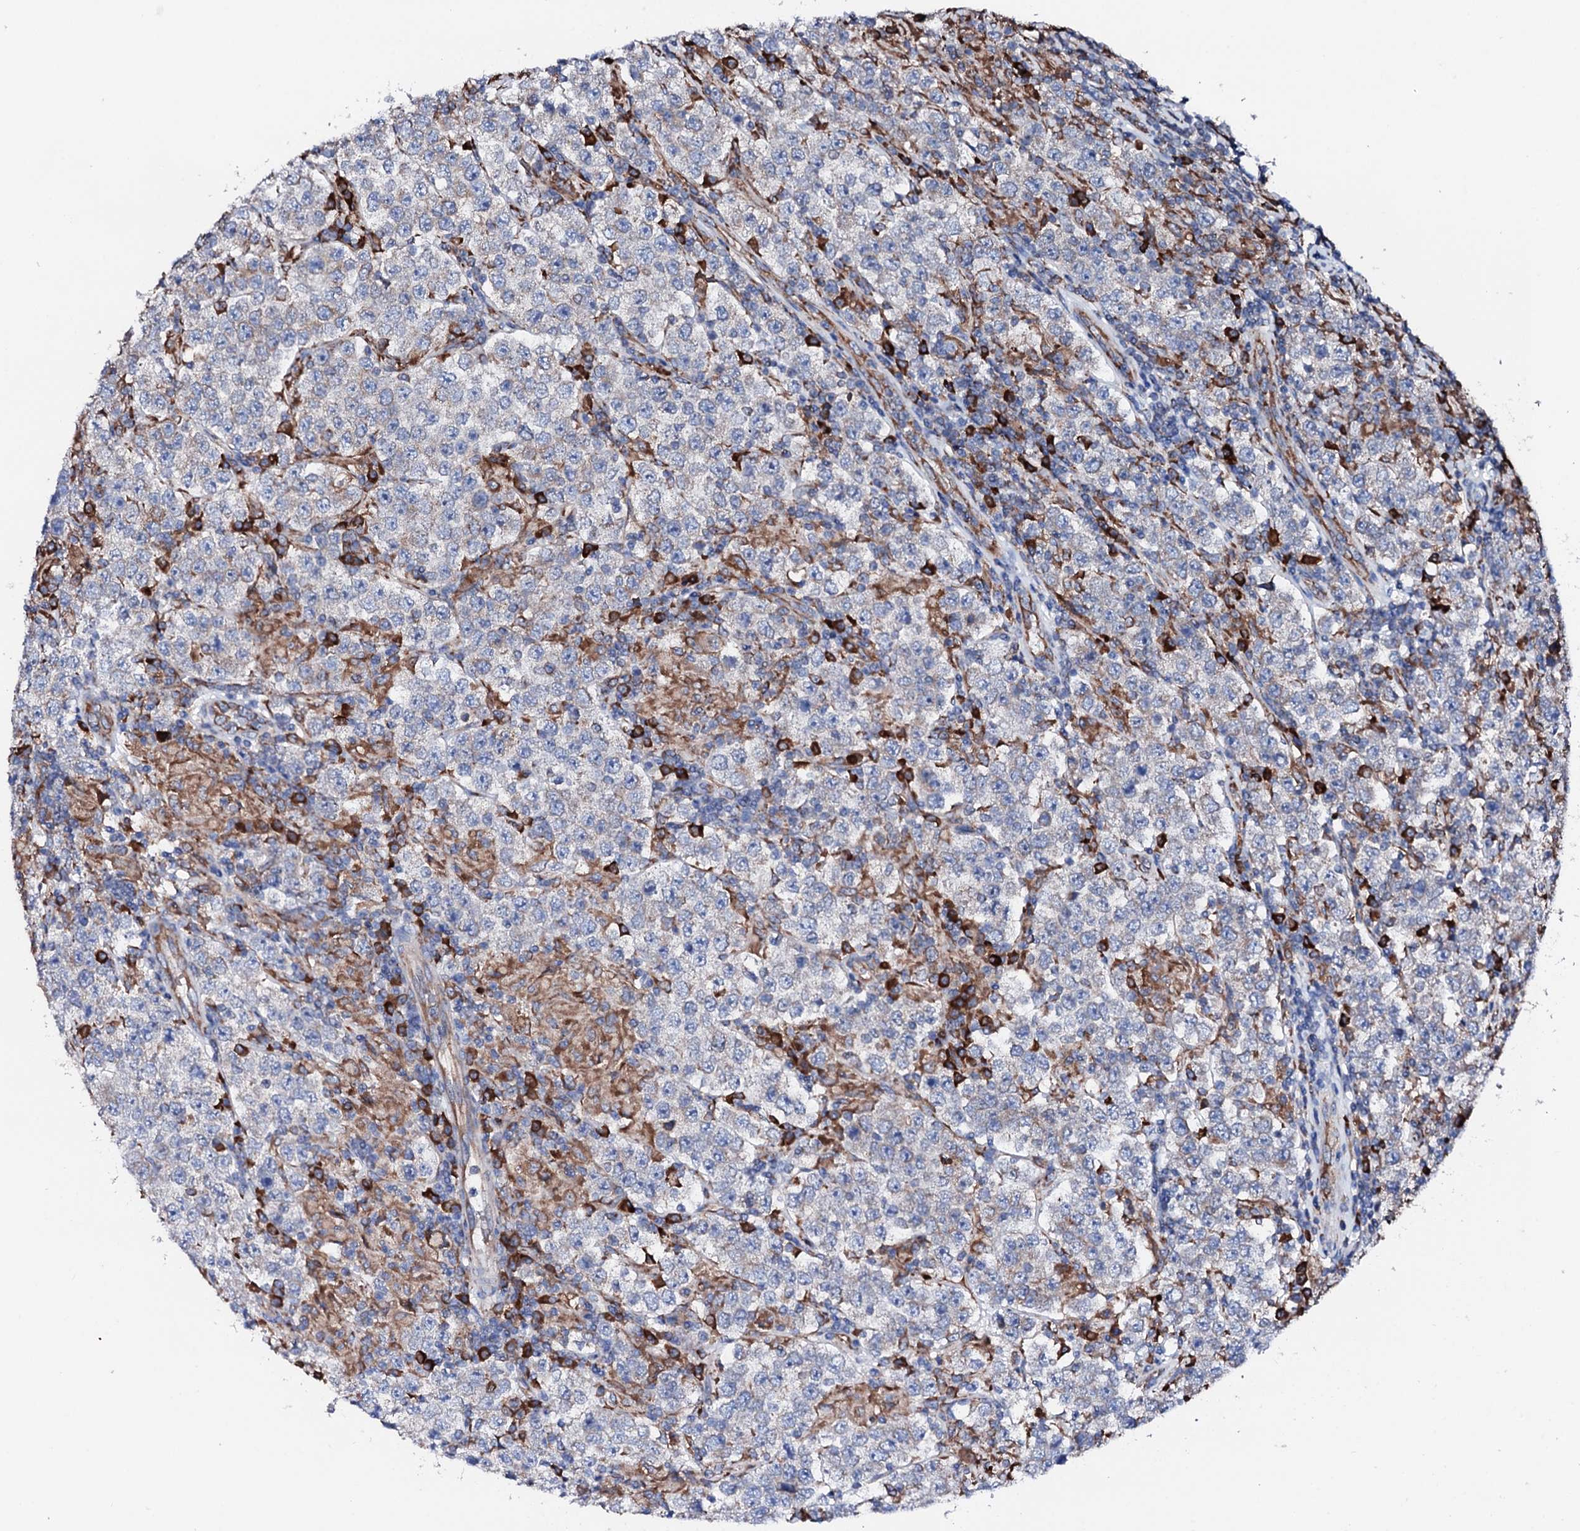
{"staining": {"intensity": "moderate", "quantity": "<25%", "location": "cytoplasmic/membranous"}, "tissue": "testis cancer", "cell_type": "Tumor cells", "image_type": "cancer", "snomed": [{"axis": "morphology", "description": "Normal tissue, NOS"}, {"axis": "morphology", "description": "Urothelial carcinoma, High grade"}, {"axis": "morphology", "description": "Seminoma, NOS"}, {"axis": "morphology", "description": "Carcinoma, Embryonal, NOS"}, {"axis": "topography", "description": "Urinary bladder"}, {"axis": "topography", "description": "Testis"}], "caption": "Immunohistochemistry photomicrograph of neoplastic tissue: testis embryonal carcinoma stained using immunohistochemistry reveals low levels of moderate protein expression localized specifically in the cytoplasmic/membranous of tumor cells, appearing as a cytoplasmic/membranous brown color.", "gene": "AMDHD1", "patient": {"sex": "male", "age": 41}}